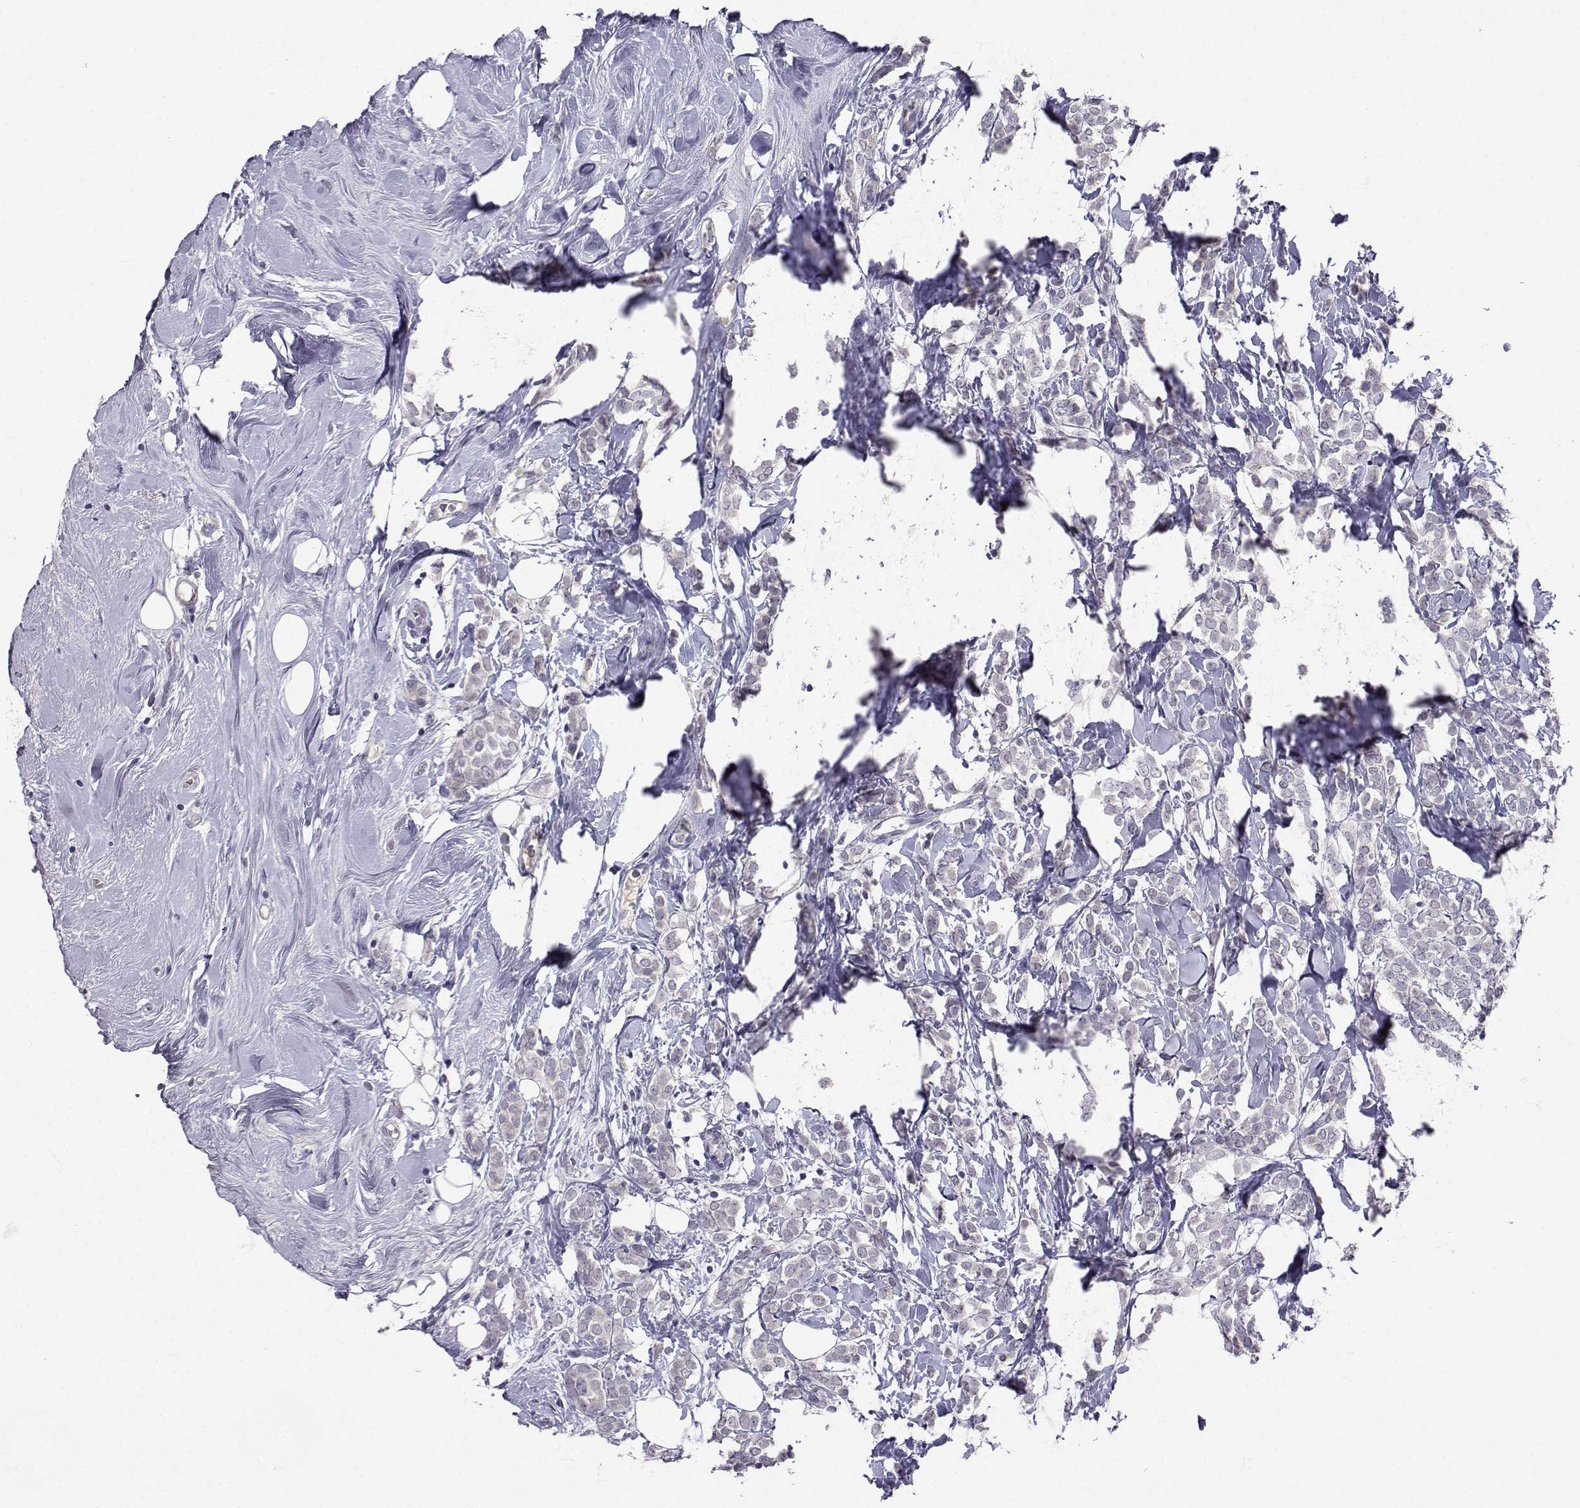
{"staining": {"intensity": "negative", "quantity": "none", "location": "none"}, "tissue": "breast cancer", "cell_type": "Tumor cells", "image_type": "cancer", "snomed": [{"axis": "morphology", "description": "Lobular carcinoma"}, {"axis": "topography", "description": "Breast"}], "caption": "Tumor cells are negative for brown protein staining in breast lobular carcinoma. (DAB immunohistochemistry, high magnification).", "gene": "SLC6A3", "patient": {"sex": "female", "age": 49}}